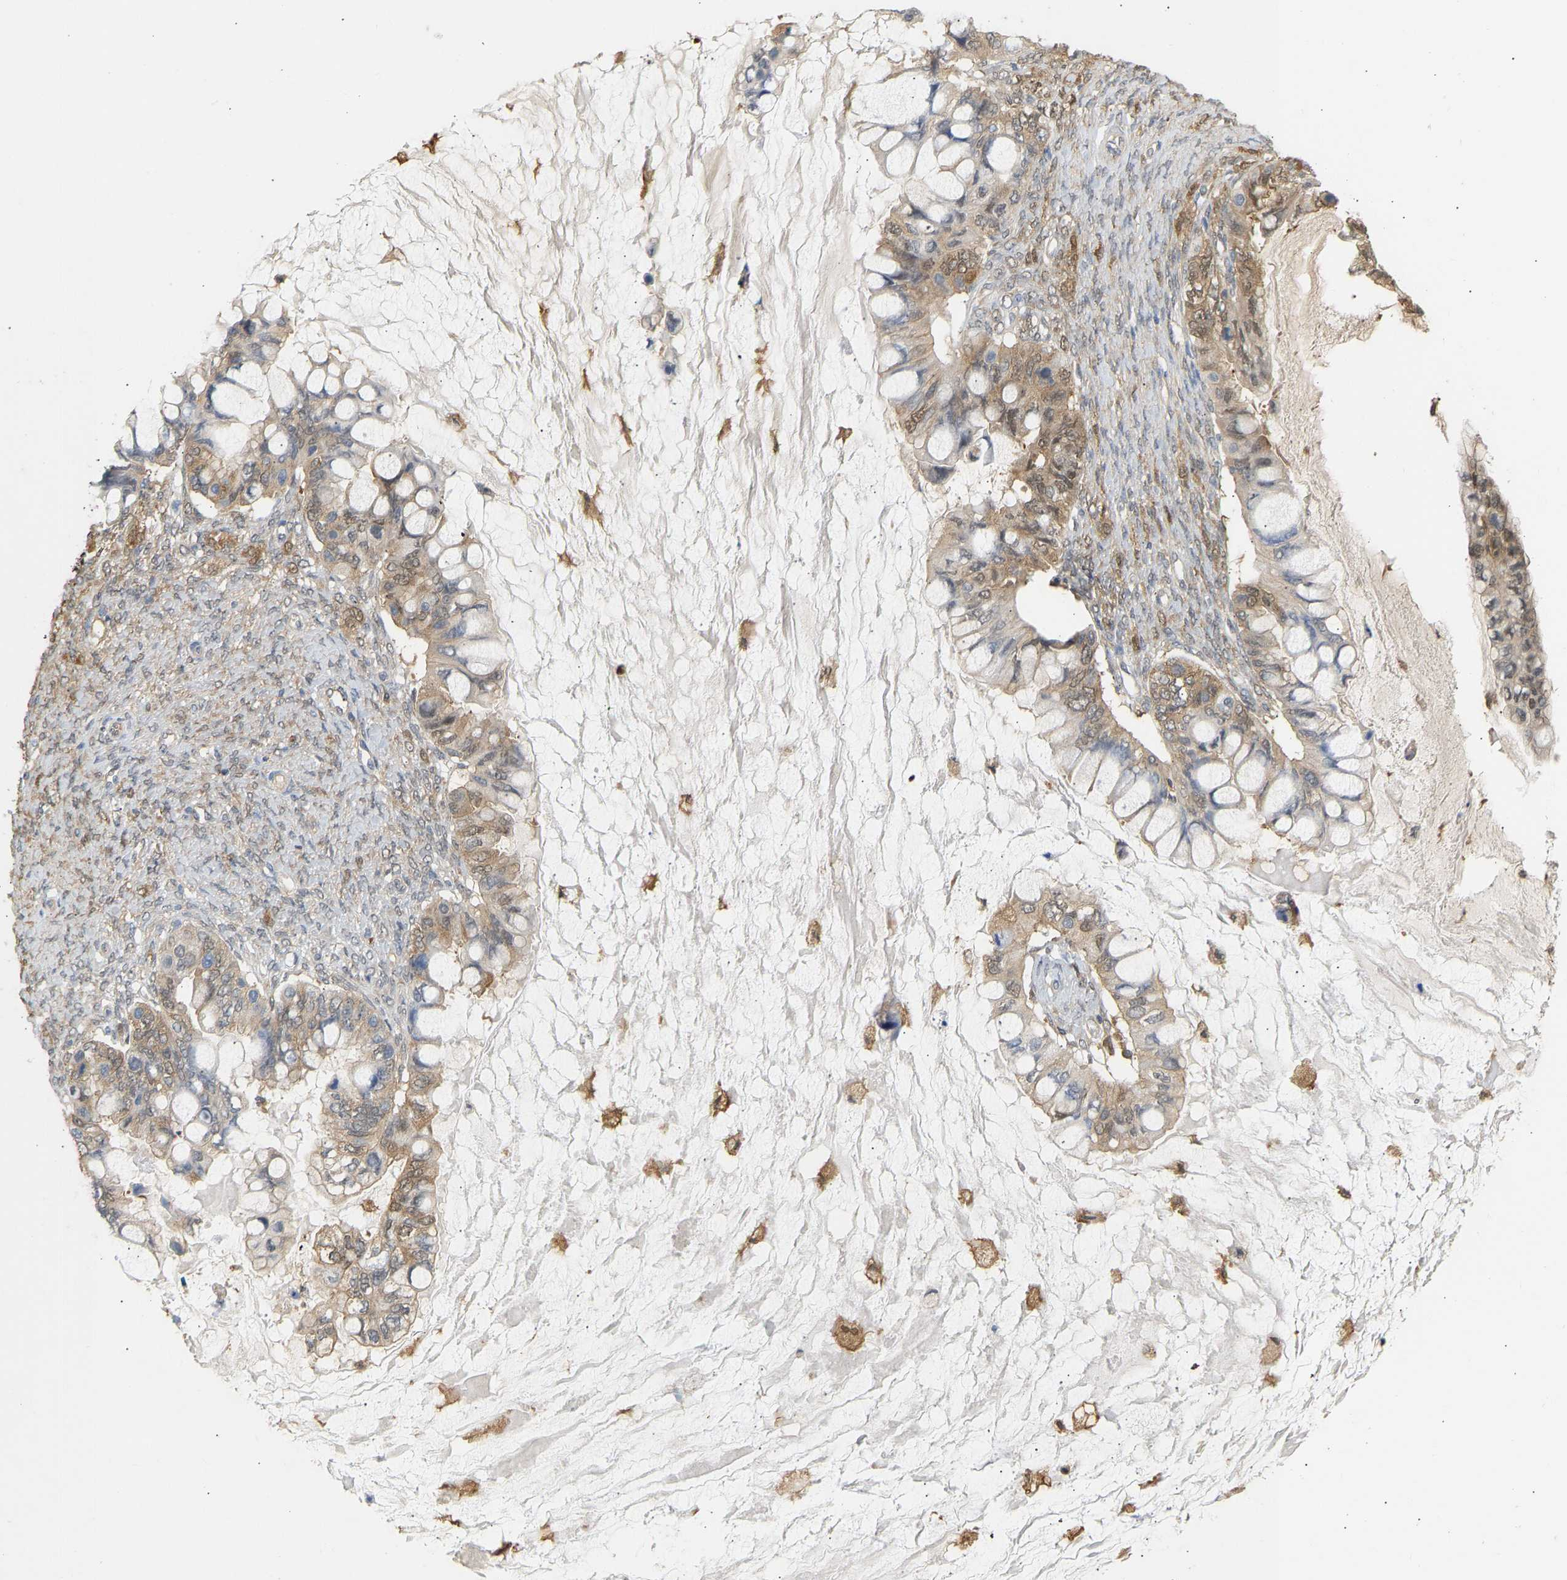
{"staining": {"intensity": "moderate", "quantity": ">75%", "location": "cytoplasmic/membranous"}, "tissue": "ovarian cancer", "cell_type": "Tumor cells", "image_type": "cancer", "snomed": [{"axis": "morphology", "description": "Cystadenocarcinoma, mucinous, NOS"}, {"axis": "topography", "description": "Ovary"}], "caption": "The image shows a brown stain indicating the presence of a protein in the cytoplasmic/membranous of tumor cells in ovarian cancer.", "gene": "ENO1", "patient": {"sex": "female", "age": 80}}